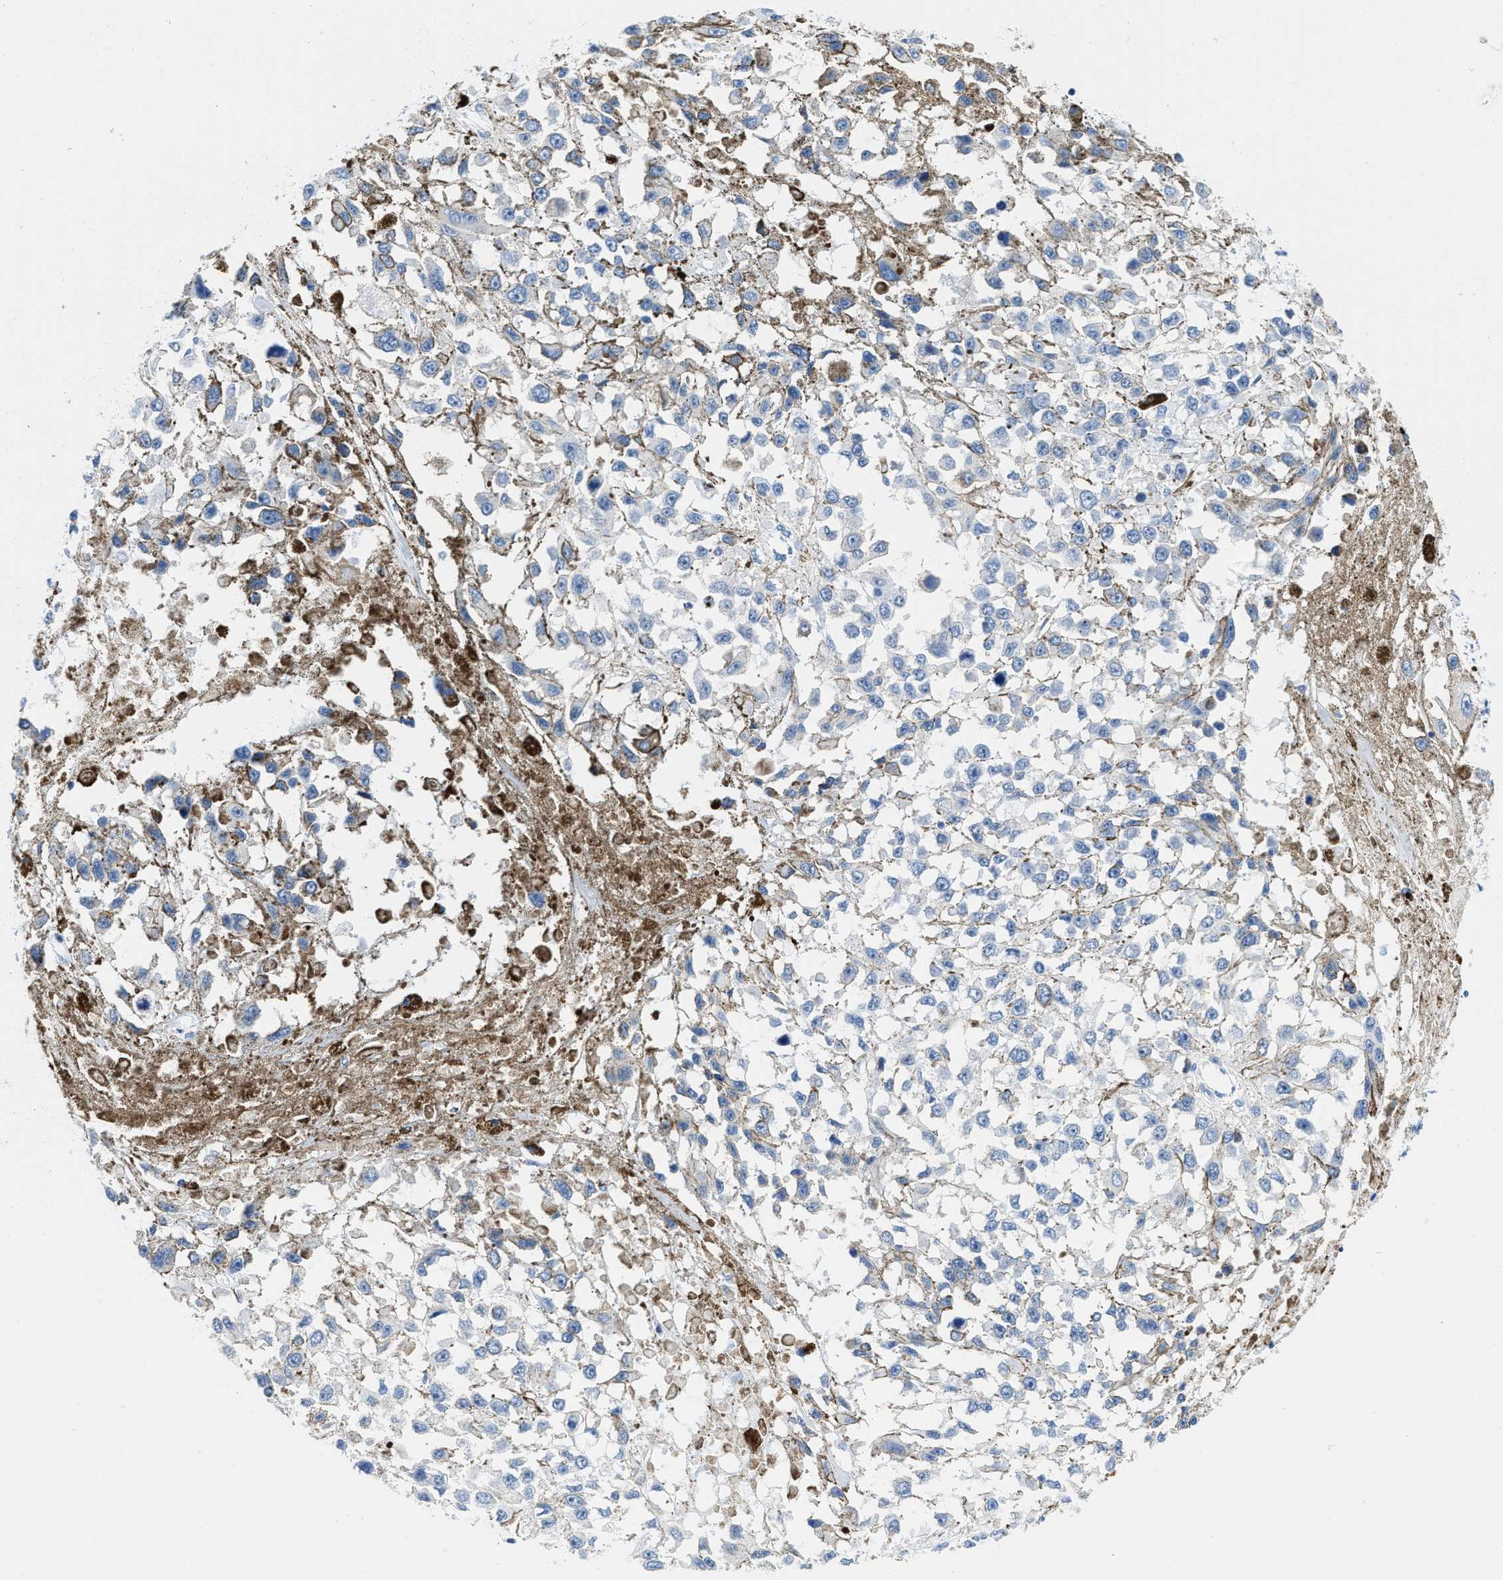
{"staining": {"intensity": "negative", "quantity": "none", "location": "none"}, "tissue": "melanoma", "cell_type": "Tumor cells", "image_type": "cancer", "snomed": [{"axis": "morphology", "description": "Malignant melanoma, Metastatic site"}, {"axis": "topography", "description": "Lymph node"}], "caption": "Protein analysis of malignant melanoma (metastatic site) reveals no significant positivity in tumor cells.", "gene": "GSN", "patient": {"sex": "male", "age": 59}}